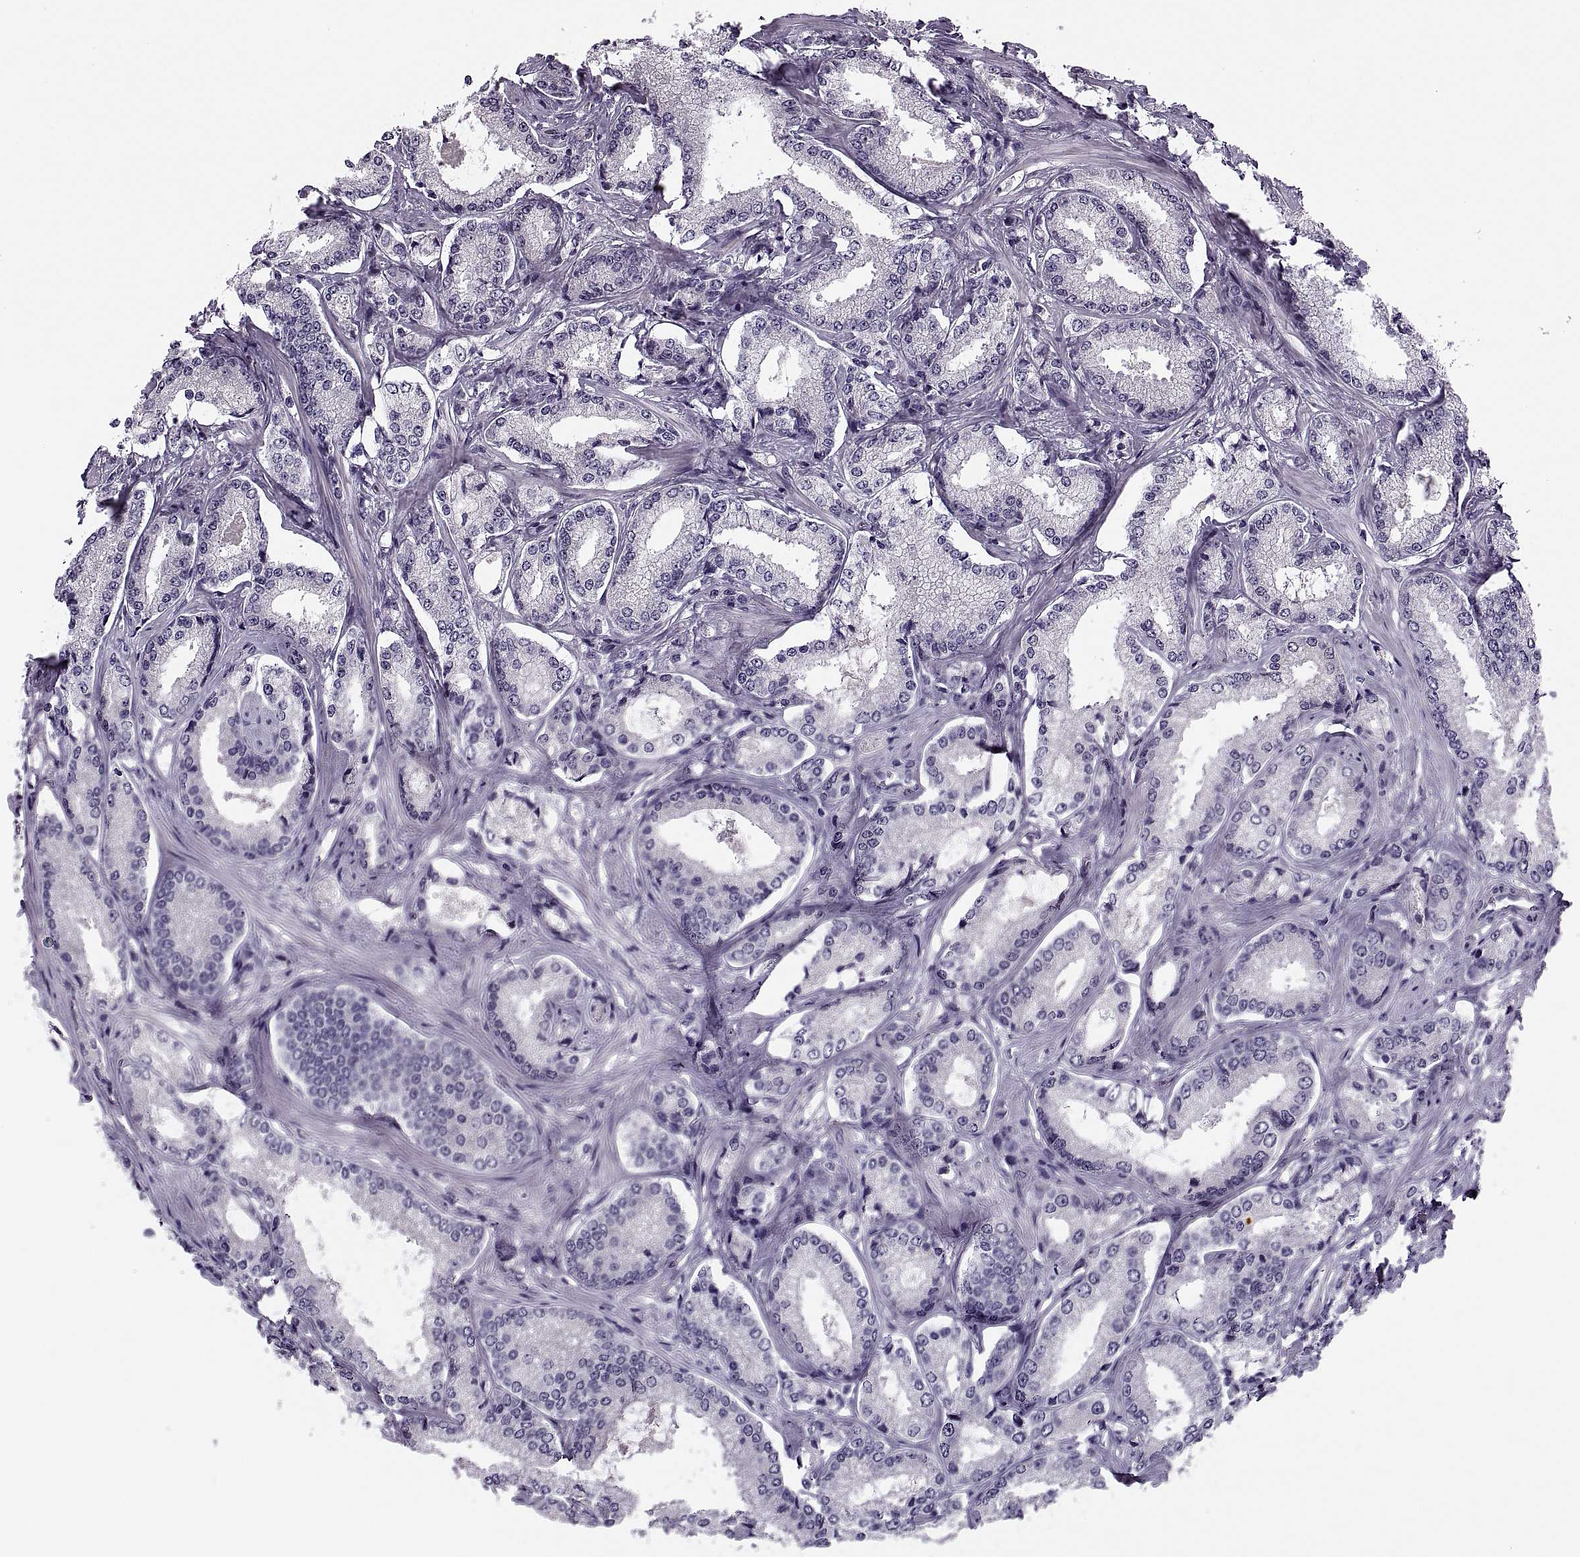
{"staining": {"intensity": "negative", "quantity": "none", "location": "none"}, "tissue": "prostate cancer", "cell_type": "Tumor cells", "image_type": "cancer", "snomed": [{"axis": "morphology", "description": "Adenocarcinoma, Low grade"}, {"axis": "topography", "description": "Prostate"}], "caption": "Human prostate cancer stained for a protein using immunohistochemistry demonstrates no staining in tumor cells.", "gene": "PRSS54", "patient": {"sex": "male", "age": 56}}